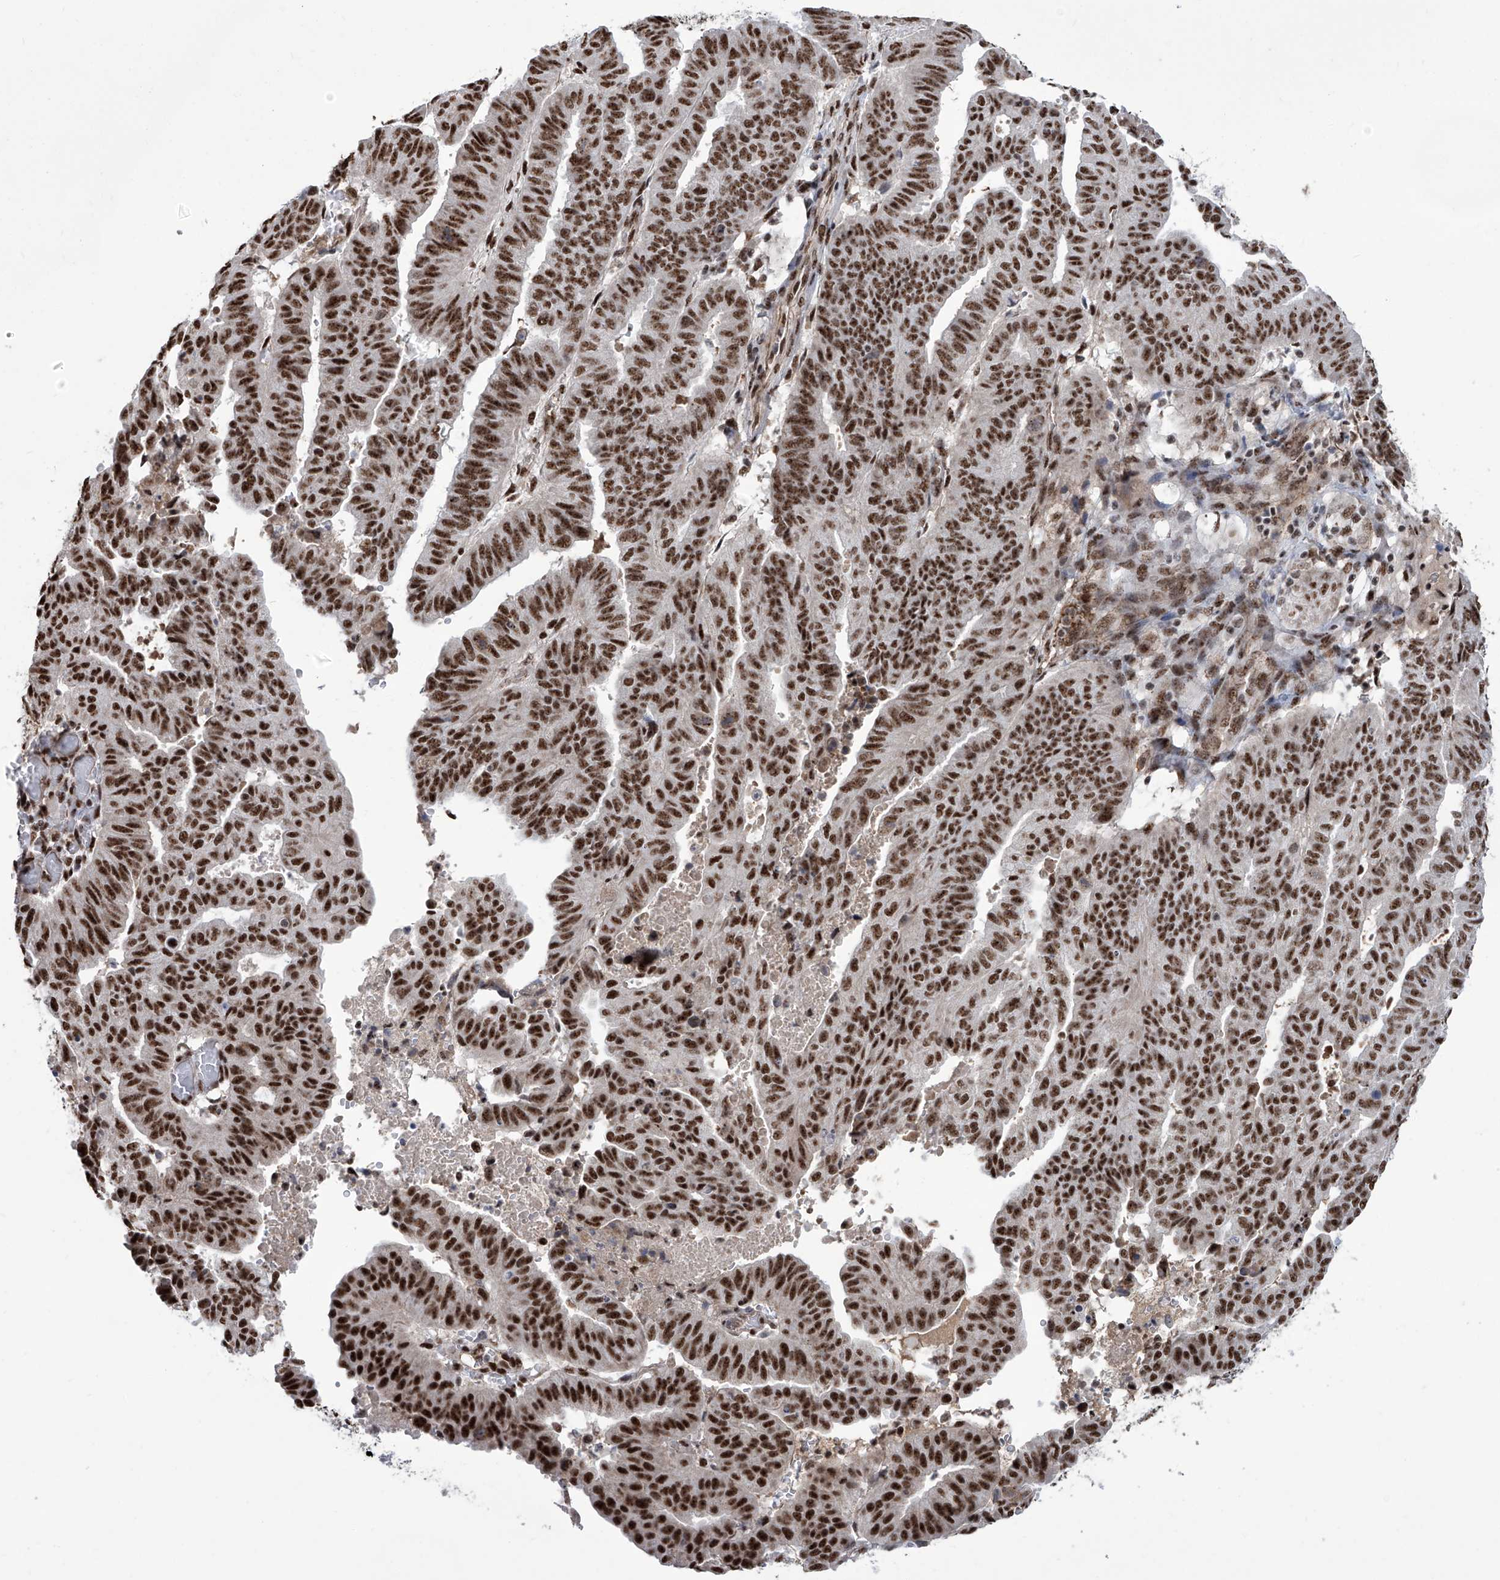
{"staining": {"intensity": "strong", "quantity": ">75%", "location": "nuclear"}, "tissue": "endometrial cancer", "cell_type": "Tumor cells", "image_type": "cancer", "snomed": [{"axis": "morphology", "description": "Adenocarcinoma, NOS"}, {"axis": "topography", "description": "Uterus"}], "caption": "A photomicrograph of endometrial cancer (adenocarcinoma) stained for a protein exhibits strong nuclear brown staining in tumor cells.", "gene": "FBXL4", "patient": {"sex": "female", "age": 77}}